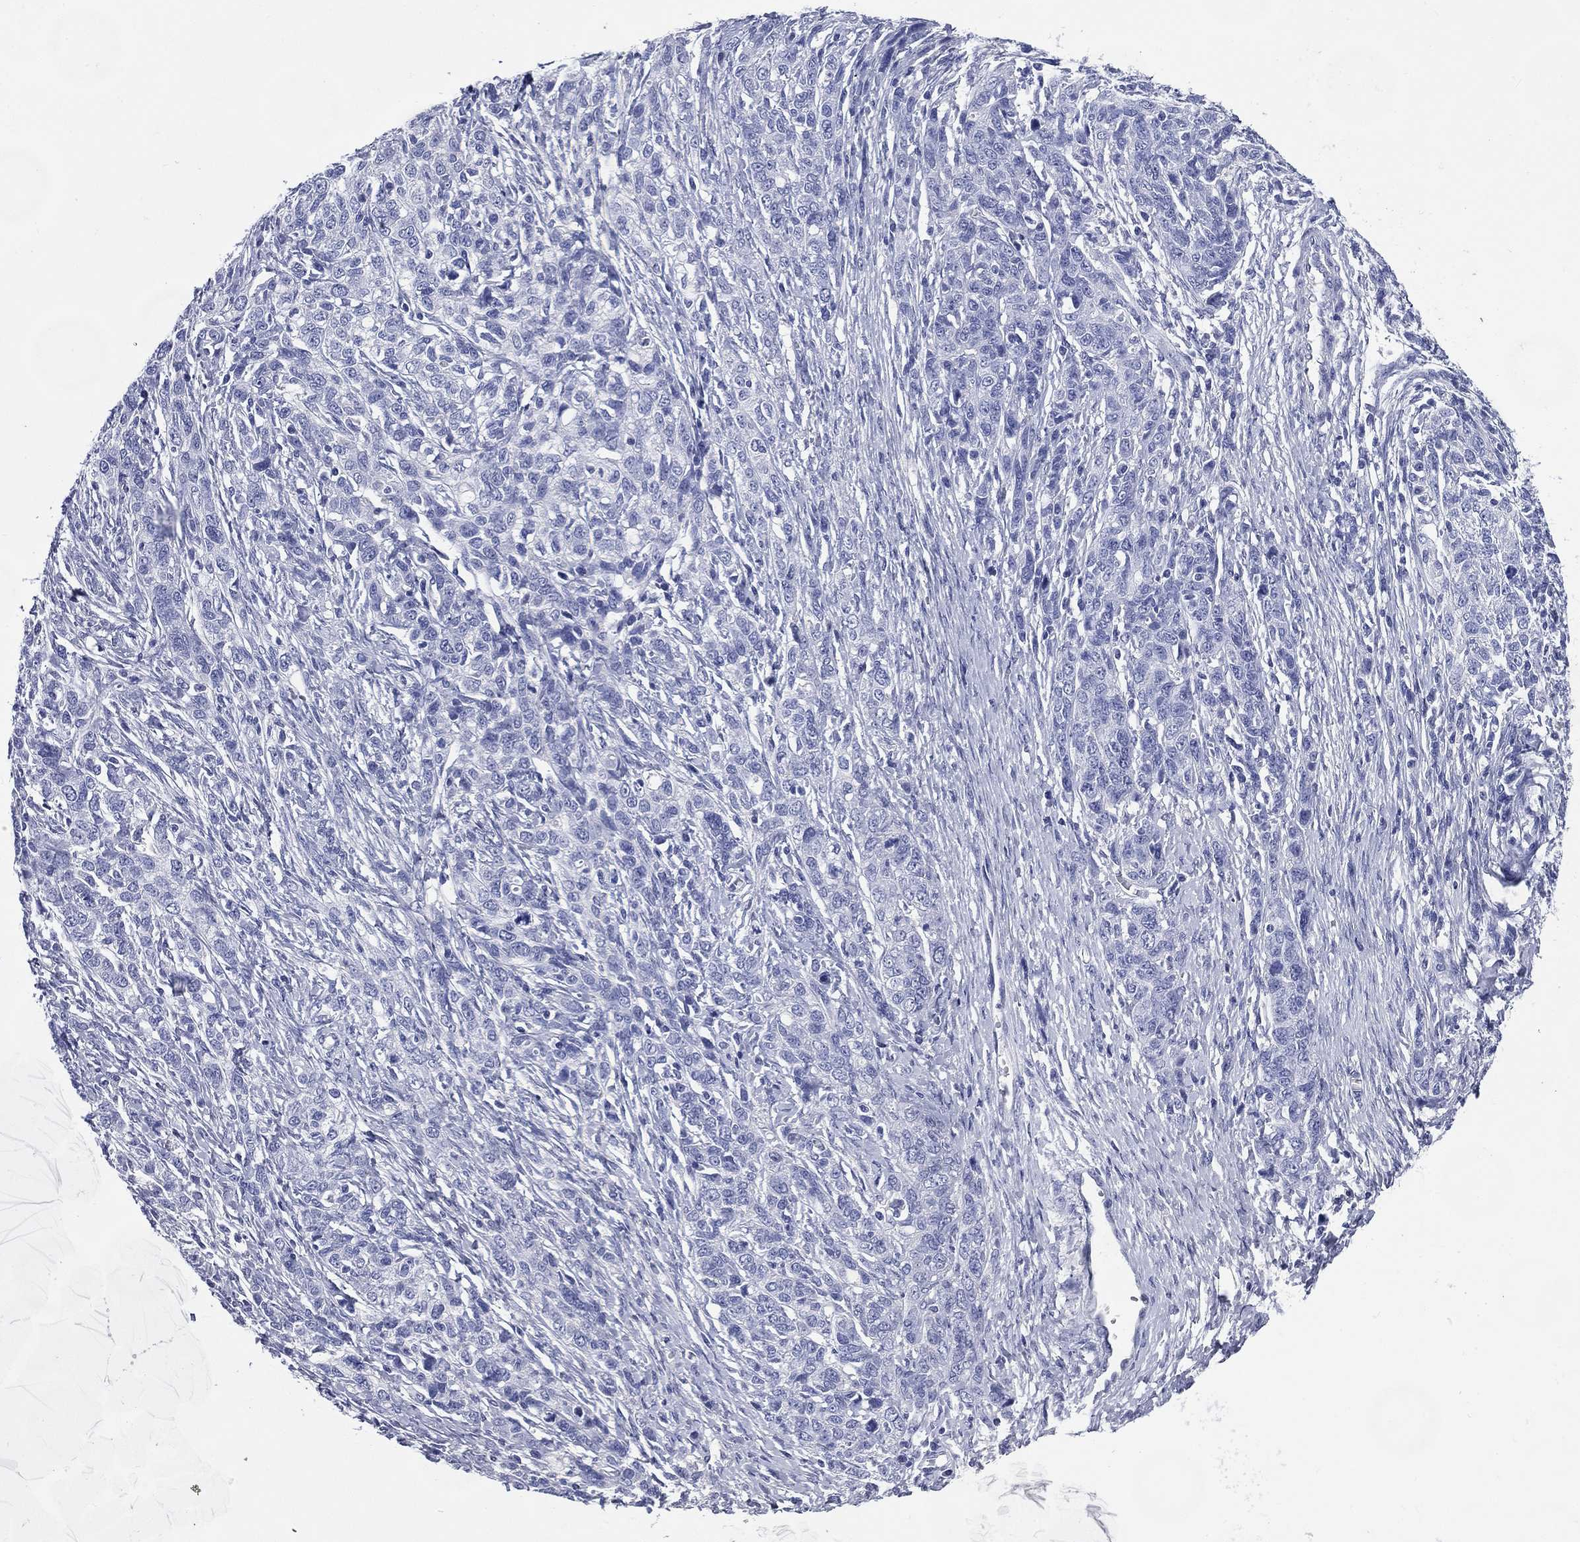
{"staining": {"intensity": "negative", "quantity": "none", "location": "none"}, "tissue": "ovarian cancer", "cell_type": "Tumor cells", "image_type": "cancer", "snomed": [{"axis": "morphology", "description": "Cystadenocarcinoma, serous, NOS"}, {"axis": "topography", "description": "Ovary"}], "caption": "A high-resolution photomicrograph shows immunohistochemistry staining of ovarian cancer (serous cystadenocarcinoma), which shows no significant staining in tumor cells. Nuclei are stained in blue.", "gene": "DPYS", "patient": {"sex": "female", "age": 71}}